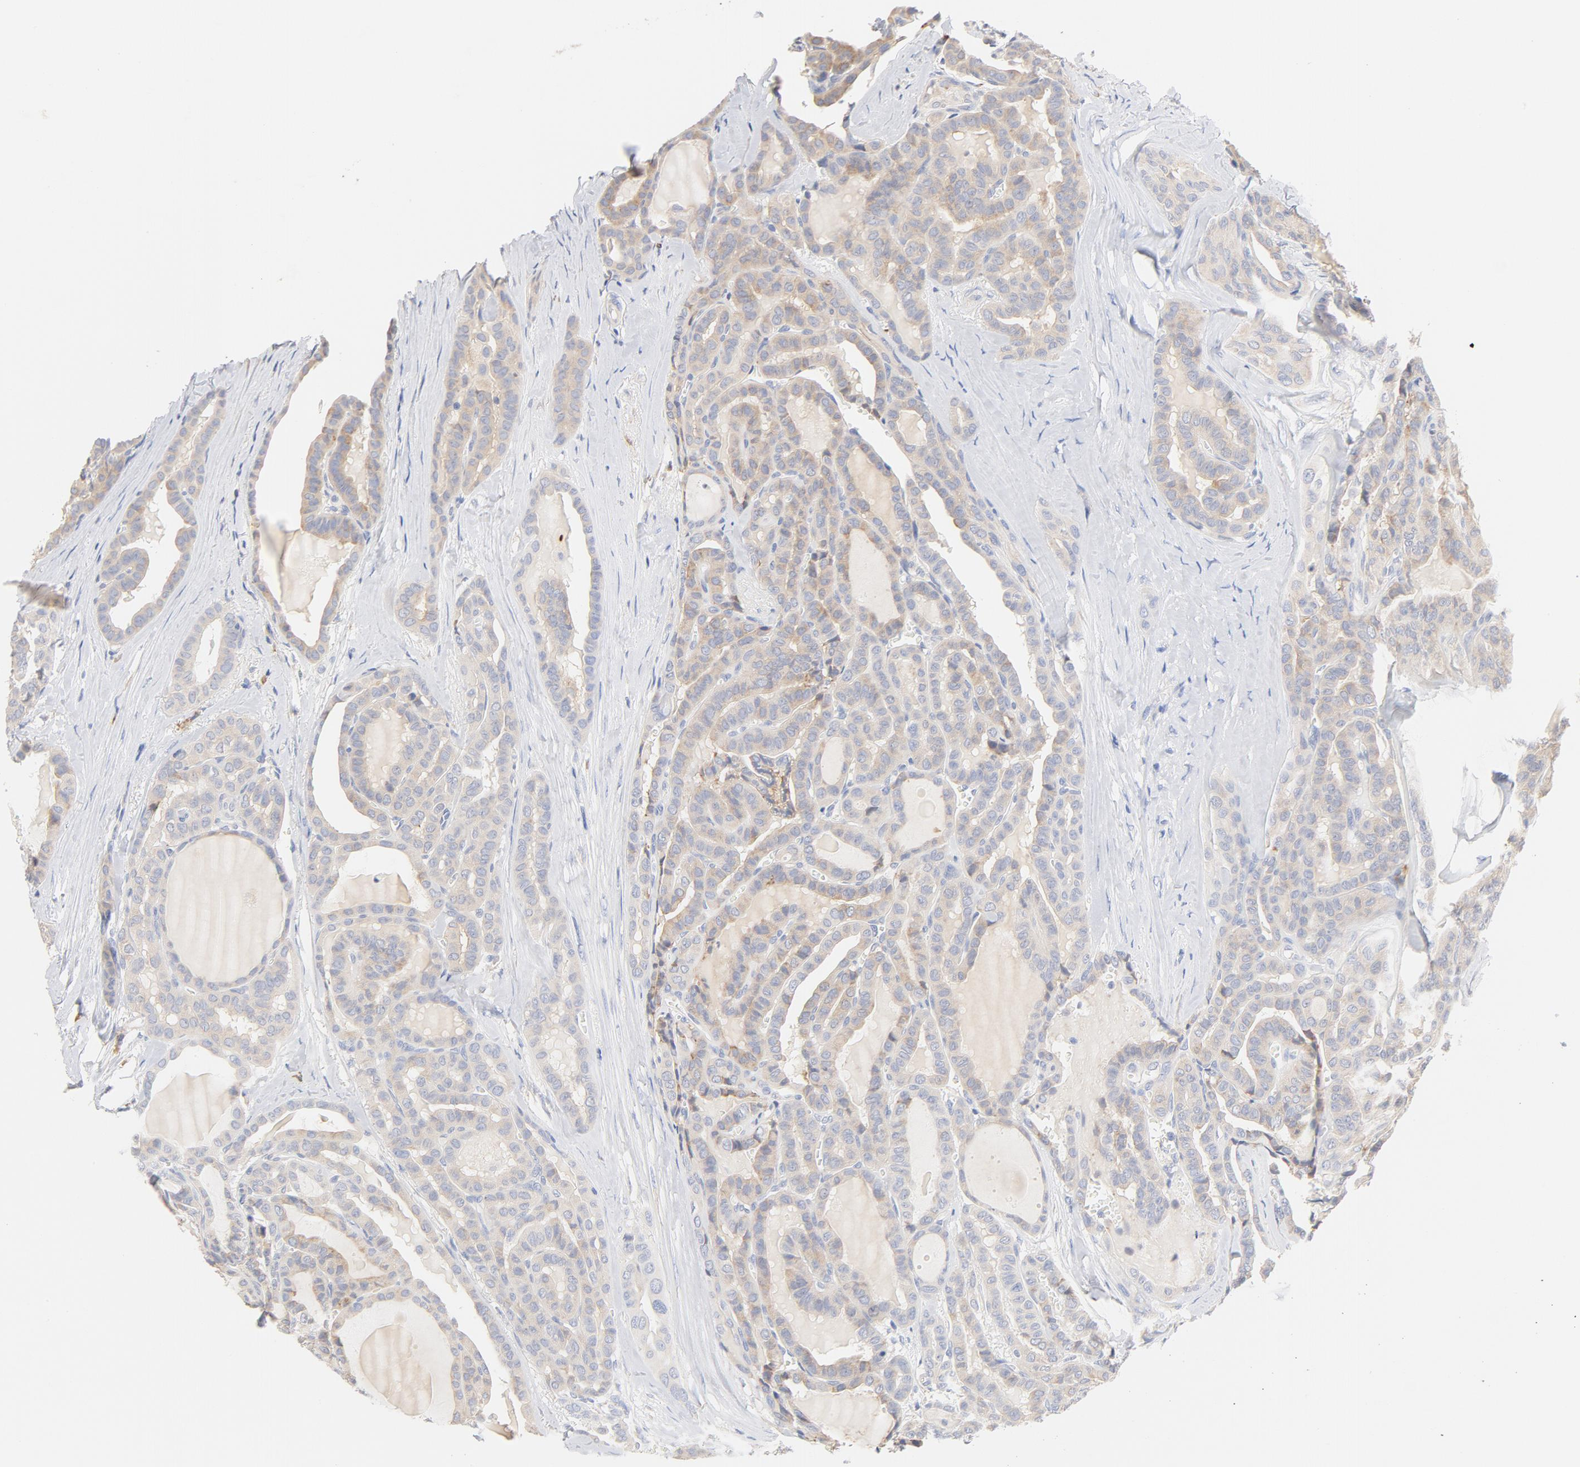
{"staining": {"intensity": "weak", "quantity": "25%-75%", "location": "cytoplasmic/membranous"}, "tissue": "thyroid cancer", "cell_type": "Tumor cells", "image_type": "cancer", "snomed": [{"axis": "morphology", "description": "Carcinoma, NOS"}, {"axis": "topography", "description": "Thyroid gland"}], "caption": "Thyroid carcinoma was stained to show a protein in brown. There is low levels of weak cytoplasmic/membranous staining in about 25%-75% of tumor cells. (Brightfield microscopy of DAB IHC at high magnification).", "gene": "TLR4", "patient": {"sex": "female", "age": 91}}